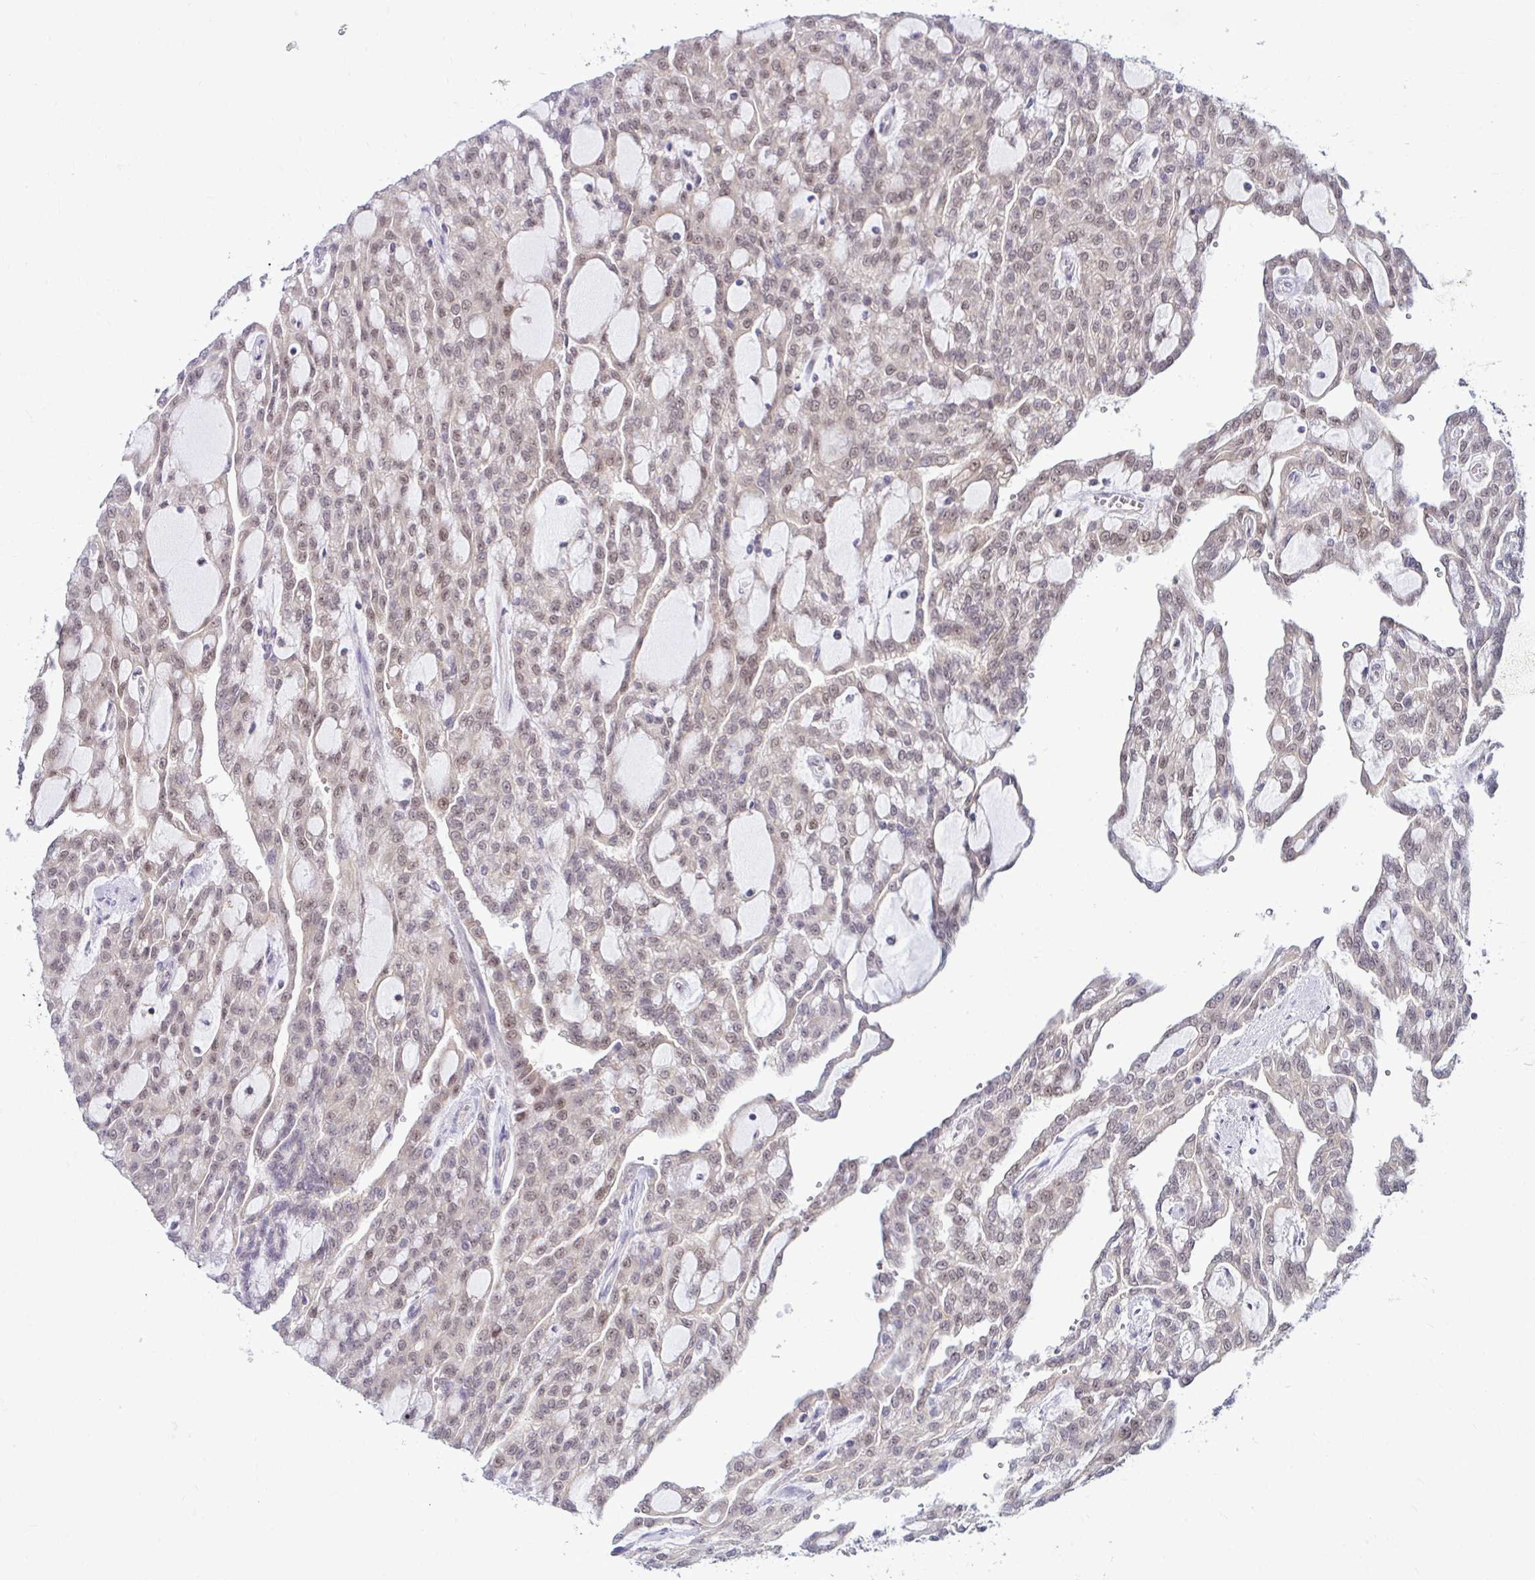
{"staining": {"intensity": "weak", "quantity": "25%-75%", "location": "nuclear"}, "tissue": "renal cancer", "cell_type": "Tumor cells", "image_type": "cancer", "snomed": [{"axis": "morphology", "description": "Adenocarcinoma, NOS"}, {"axis": "topography", "description": "Kidney"}], "caption": "Immunohistochemical staining of adenocarcinoma (renal) demonstrates weak nuclear protein expression in approximately 25%-75% of tumor cells.", "gene": "PSMD3", "patient": {"sex": "male", "age": 63}}